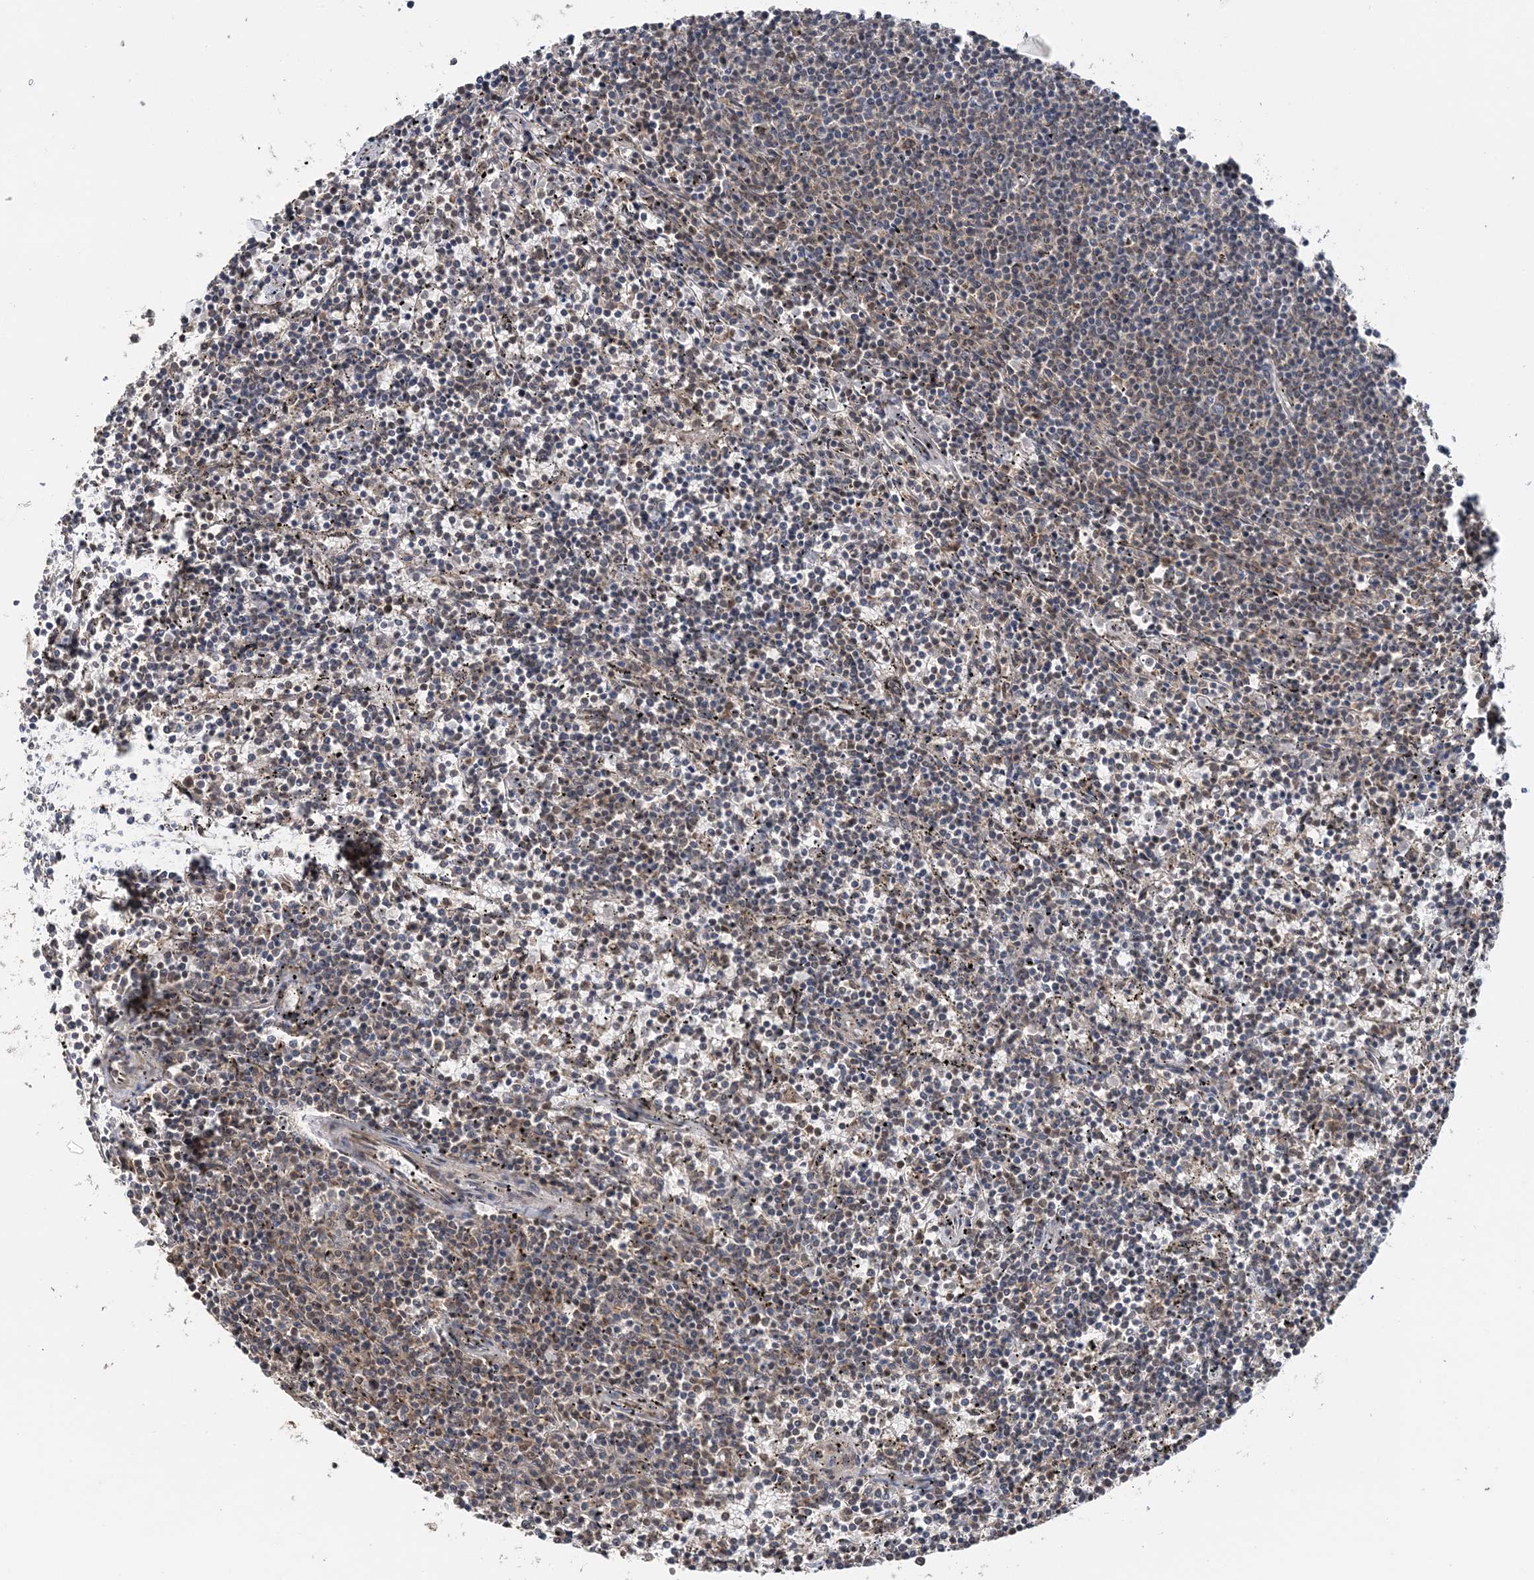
{"staining": {"intensity": "weak", "quantity": "<25%", "location": "cytoplasmic/membranous"}, "tissue": "lymphoma", "cell_type": "Tumor cells", "image_type": "cancer", "snomed": [{"axis": "morphology", "description": "Malignant lymphoma, non-Hodgkin's type, Low grade"}, {"axis": "topography", "description": "Spleen"}], "caption": "IHC micrograph of lymphoma stained for a protein (brown), which demonstrates no expression in tumor cells. The staining is performed using DAB brown chromogen with nuclei counter-stained in using hematoxylin.", "gene": "TSHZ2", "patient": {"sex": "female", "age": 50}}